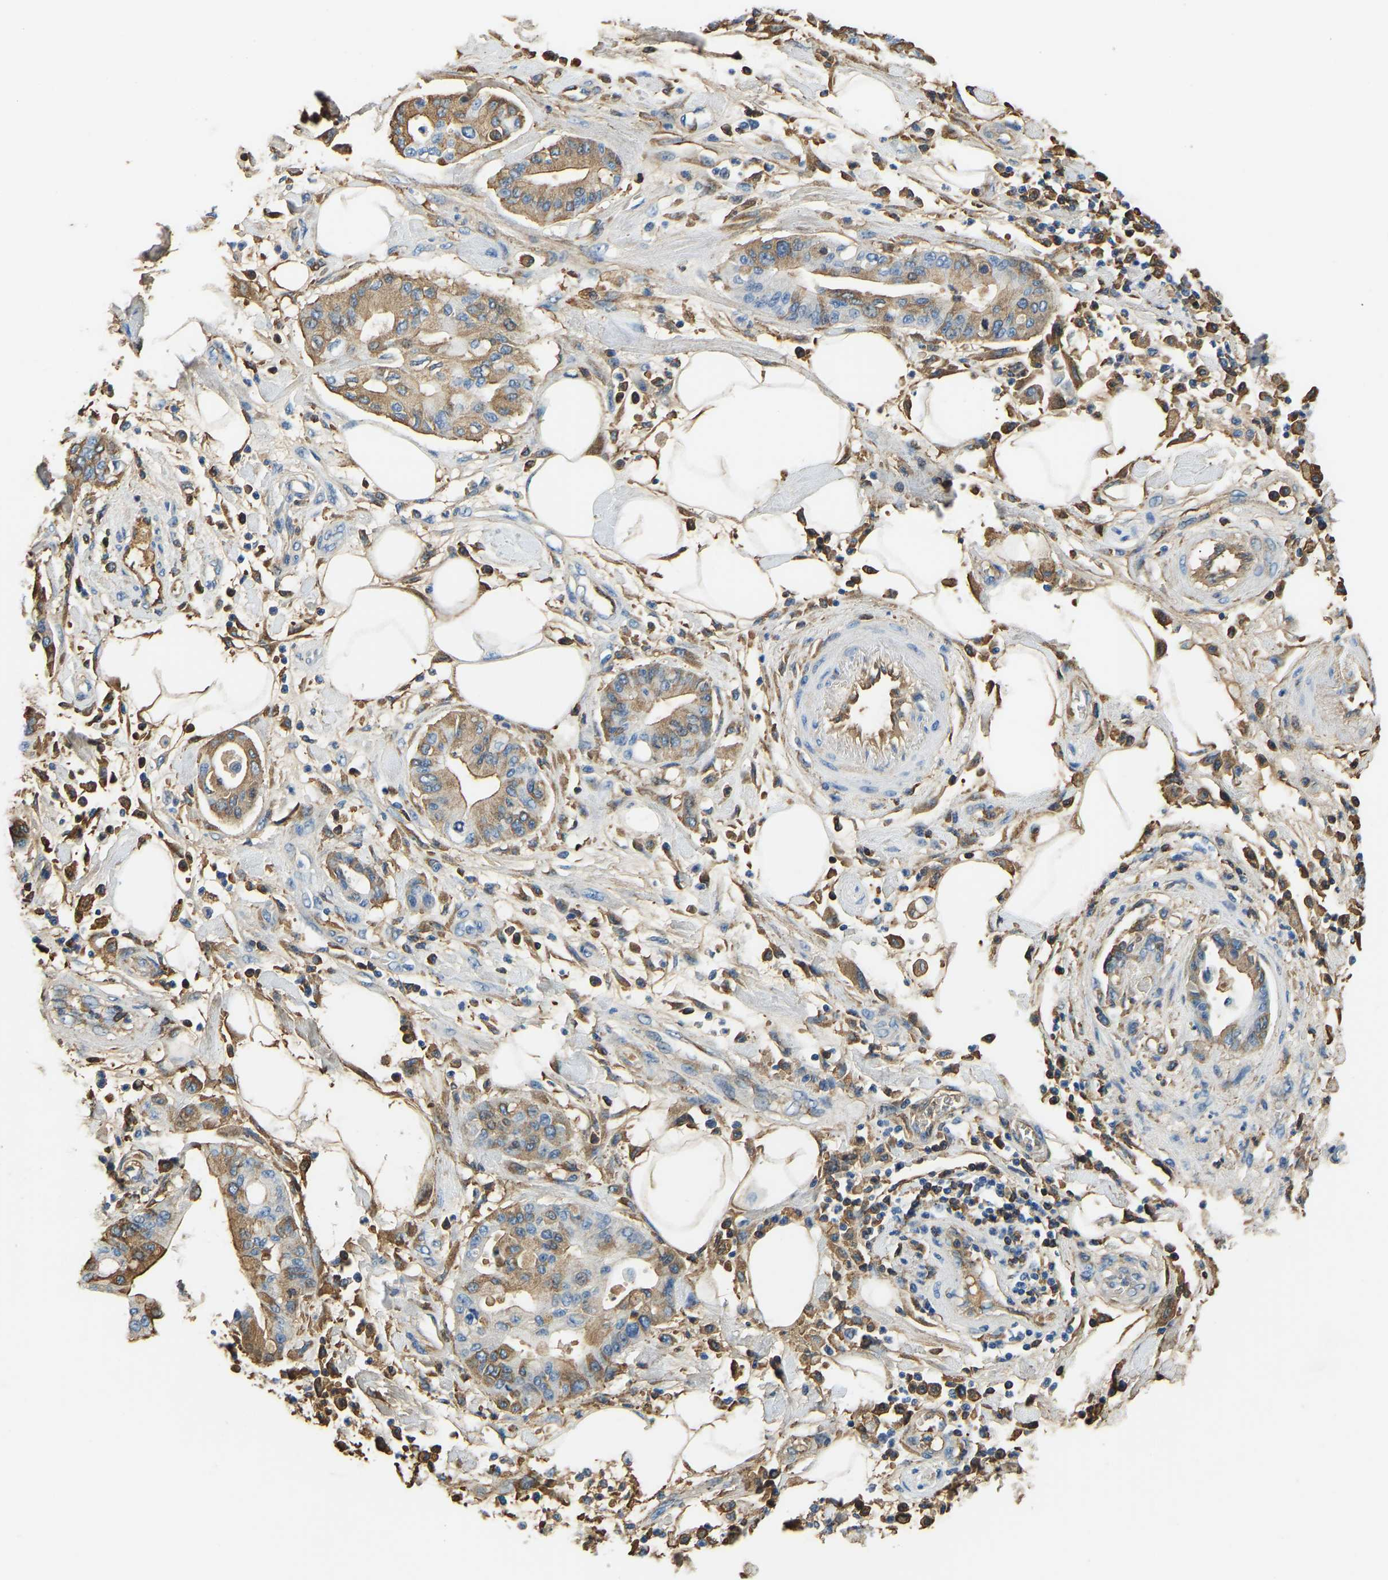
{"staining": {"intensity": "moderate", "quantity": ">75%", "location": "cytoplasmic/membranous"}, "tissue": "pancreatic cancer", "cell_type": "Tumor cells", "image_type": "cancer", "snomed": [{"axis": "morphology", "description": "Adenocarcinoma, NOS"}, {"axis": "morphology", "description": "Adenocarcinoma, metastatic, NOS"}, {"axis": "topography", "description": "Lymph node"}, {"axis": "topography", "description": "Pancreas"}, {"axis": "topography", "description": "Duodenum"}], "caption": "Adenocarcinoma (pancreatic) tissue exhibits moderate cytoplasmic/membranous positivity in about >75% of tumor cells, visualized by immunohistochemistry.", "gene": "THBS4", "patient": {"sex": "female", "age": 64}}